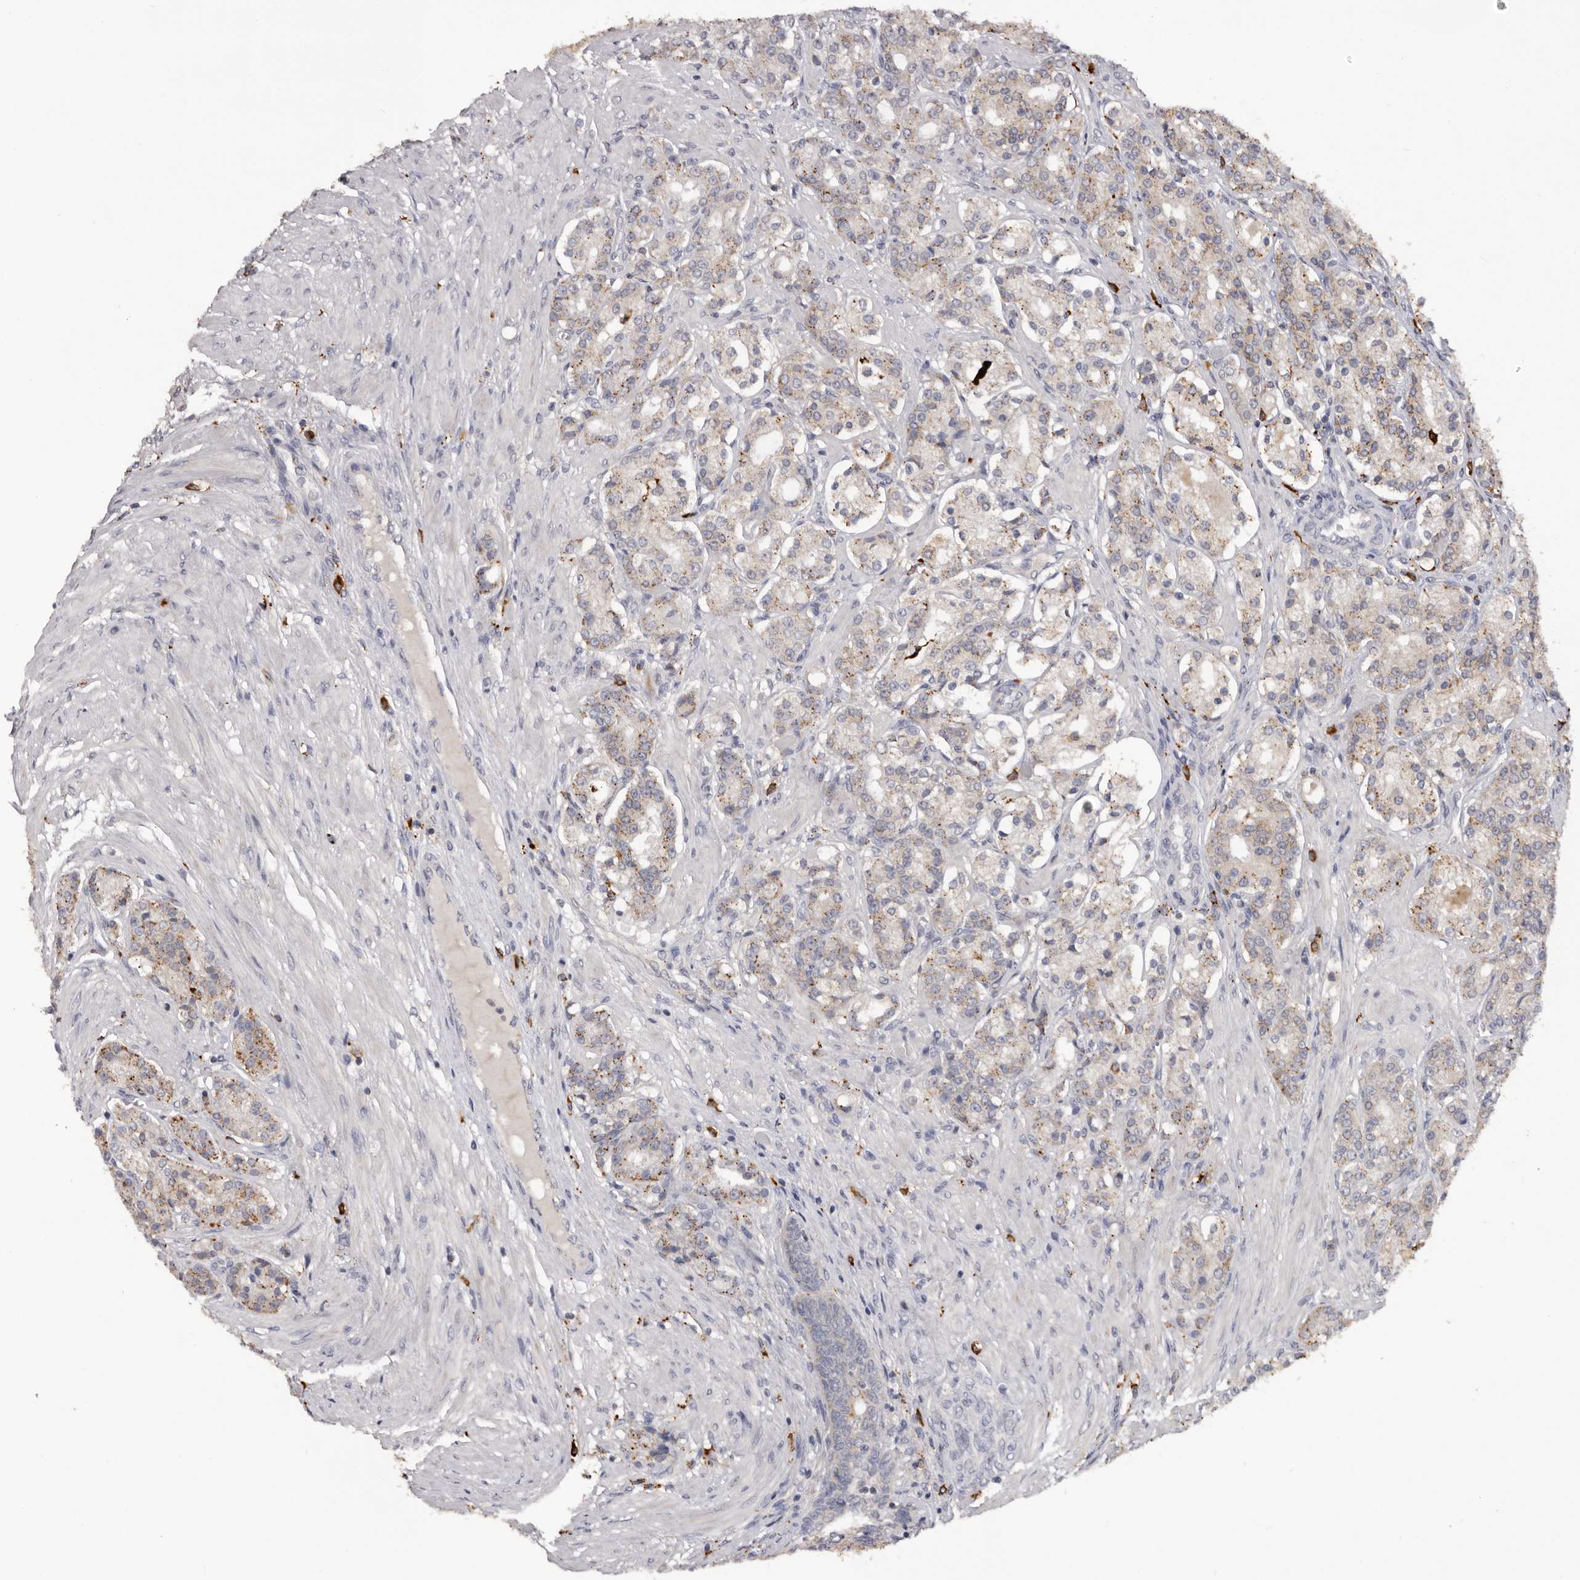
{"staining": {"intensity": "moderate", "quantity": "25%-75%", "location": "cytoplasmic/membranous"}, "tissue": "prostate cancer", "cell_type": "Tumor cells", "image_type": "cancer", "snomed": [{"axis": "morphology", "description": "Adenocarcinoma, High grade"}, {"axis": "topography", "description": "Prostate"}], "caption": "A brown stain labels moderate cytoplasmic/membranous expression of a protein in human high-grade adenocarcinoma (prostate) tumor cells.", "gene": "DAP", "patient": {"sex": "male", "age": 60}}